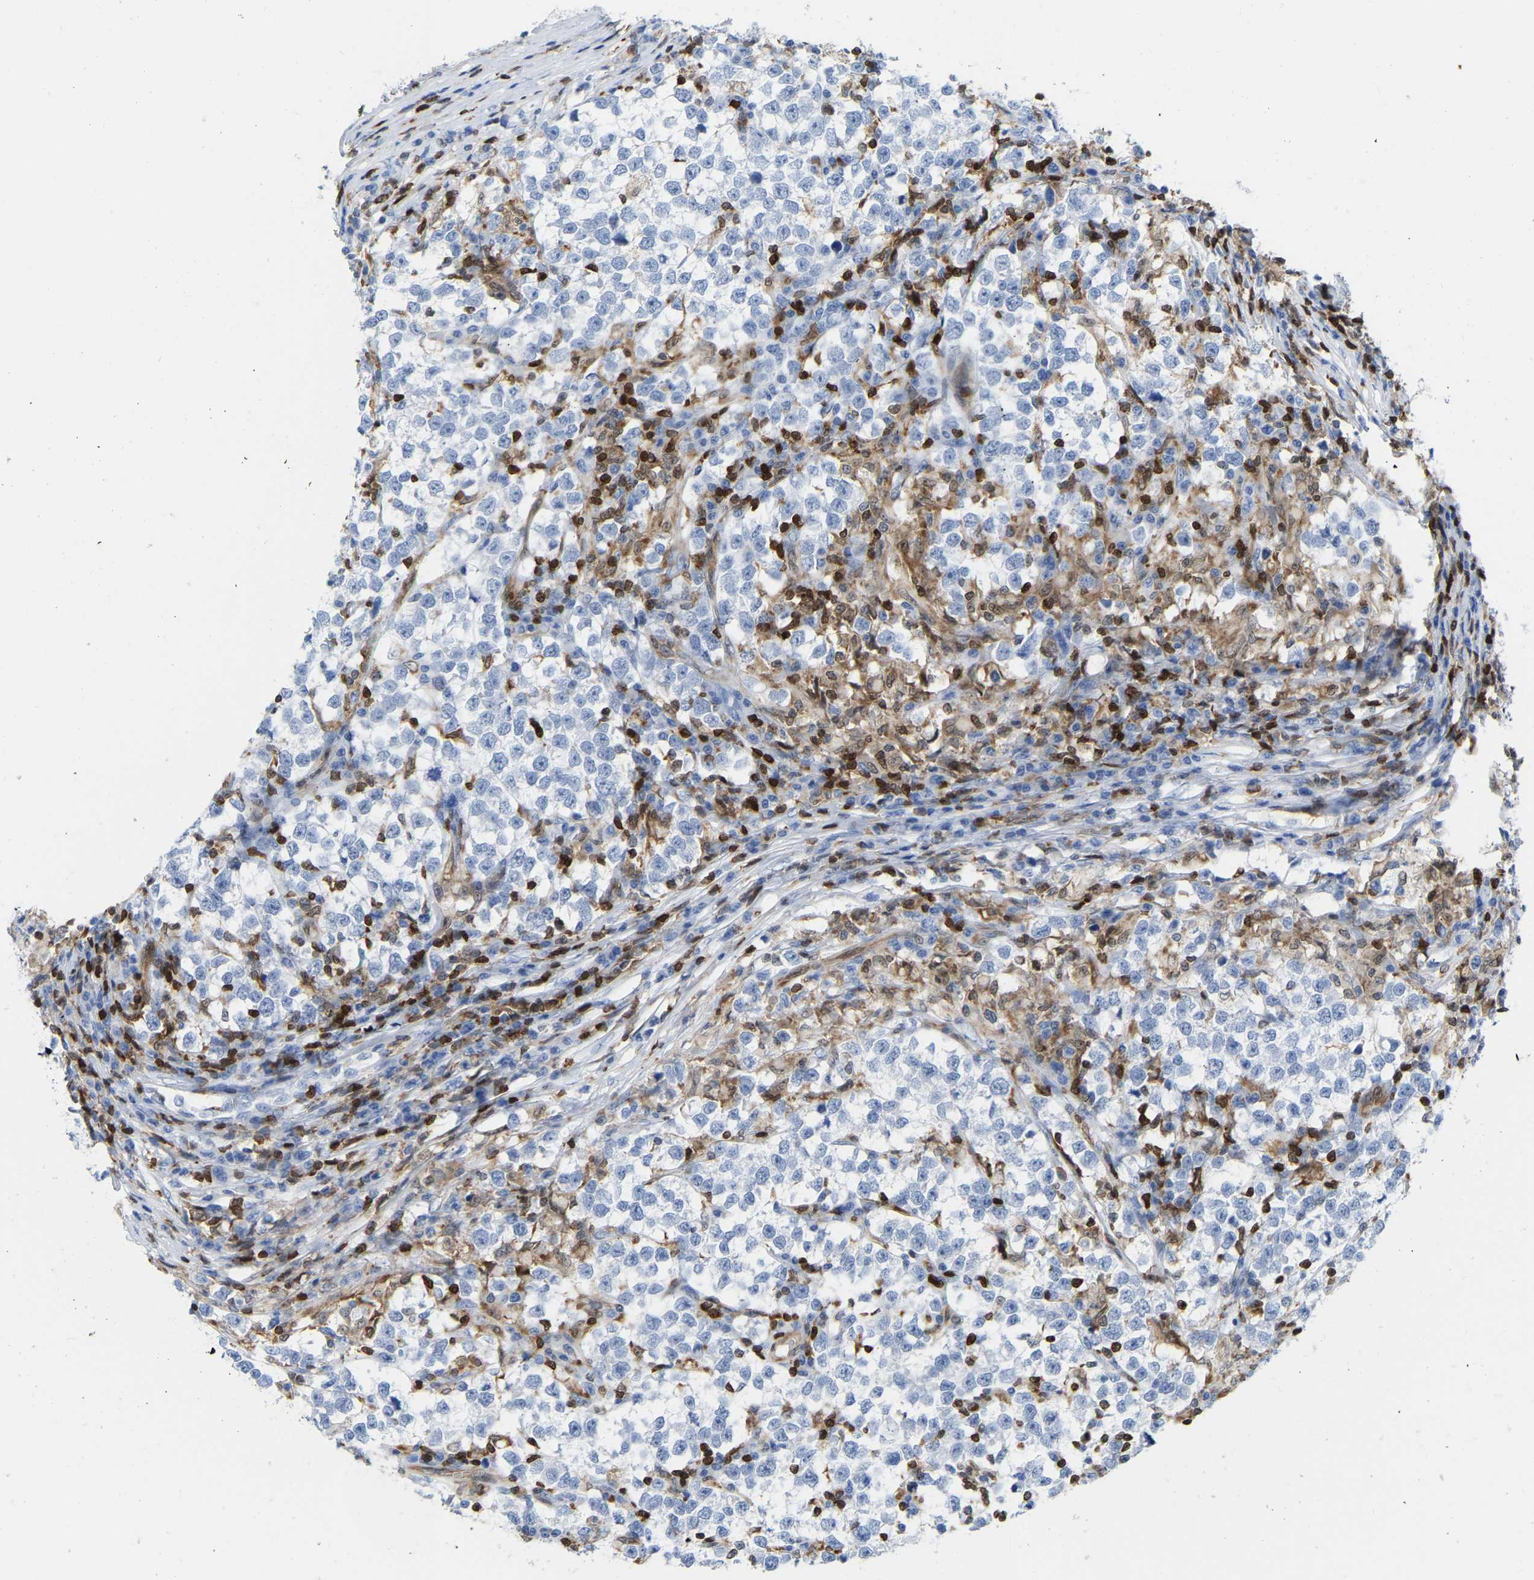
{"staining": {"intensity": "negative", "quantity": "none", "location": "none"}, "tissue": "testis cancer", "cell_type": "Tumor cells", "image_type": "cancer", "snomed": [{"axis": "morphology", "description": "Normal tissue, NOS"}, {"axis": "morphology", "description": "Seminoma, NOS"}, {"axis": "topography", "description": "Testis"}], "caption": "This is an IHC micrograph of seminoma (testis). There is no staining in tumor cells.", "gene": "GIMAP4", "patient": {"sex": "male", "age": 43}}